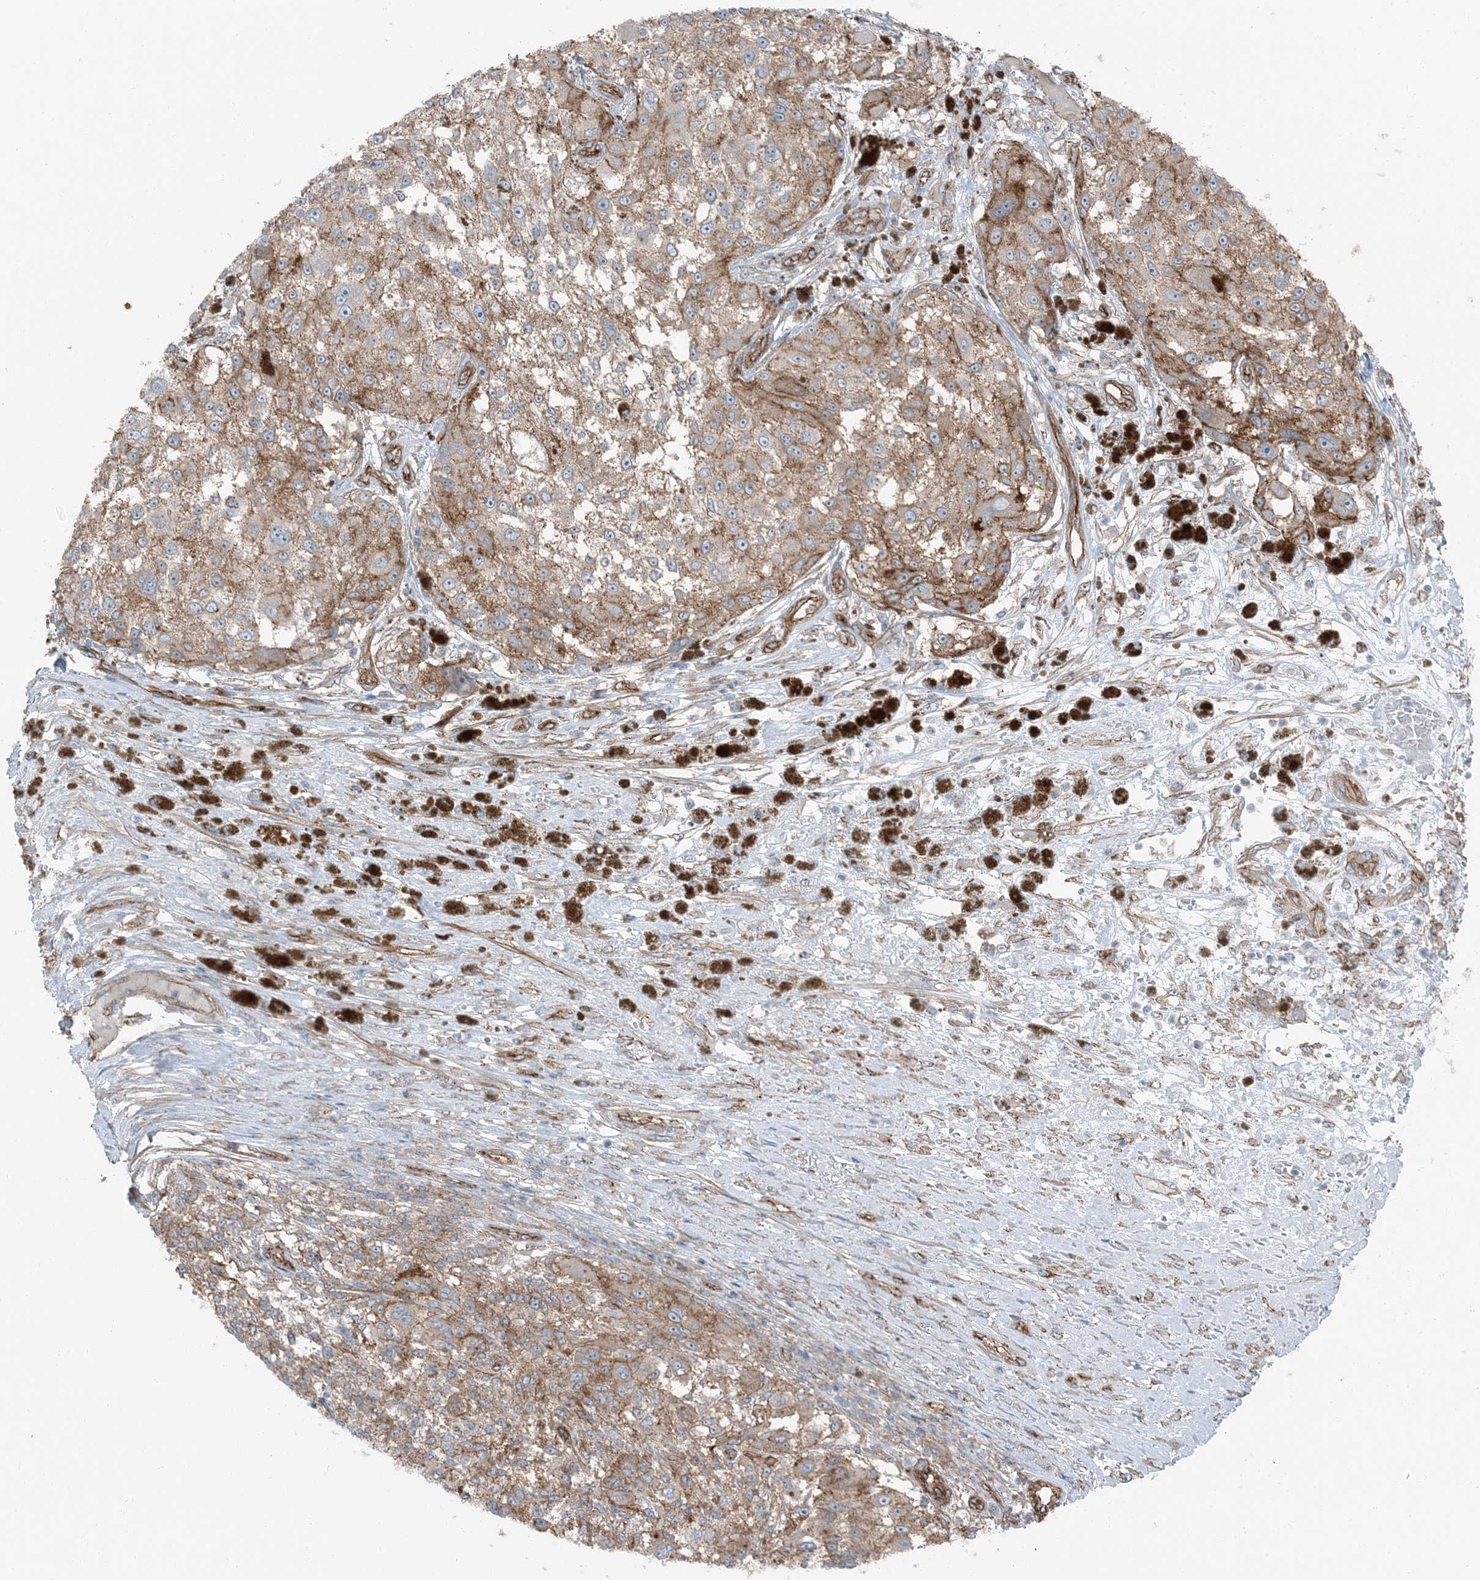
{"staining": {"intensity": "moderate", "quantity": ">75%", "location": "cytoplasmic/membranous"}, "tissue": "melanoma", "cell_type": "Tumor cells", "image_type": "cancer", "snomed": [{"axis": "morphology", "description": "Necrosis, NOS"}, {"axis": "morphology", "description": "Malignant melanoma, NOS"}, {"axis": "topography", "description": "Skin"}], "caption": "Protein expression analysis of malignant melanoma demonstrates moderate cytoplasmic/membranous expression in approximately >75% of tumor cells. (DAB (3,3'-diaminobenzidine) = brown stain, brightfield microscopy at high magnification).", "gene": "ZFP90", "patient": {"sex": "female", "age": 87}}